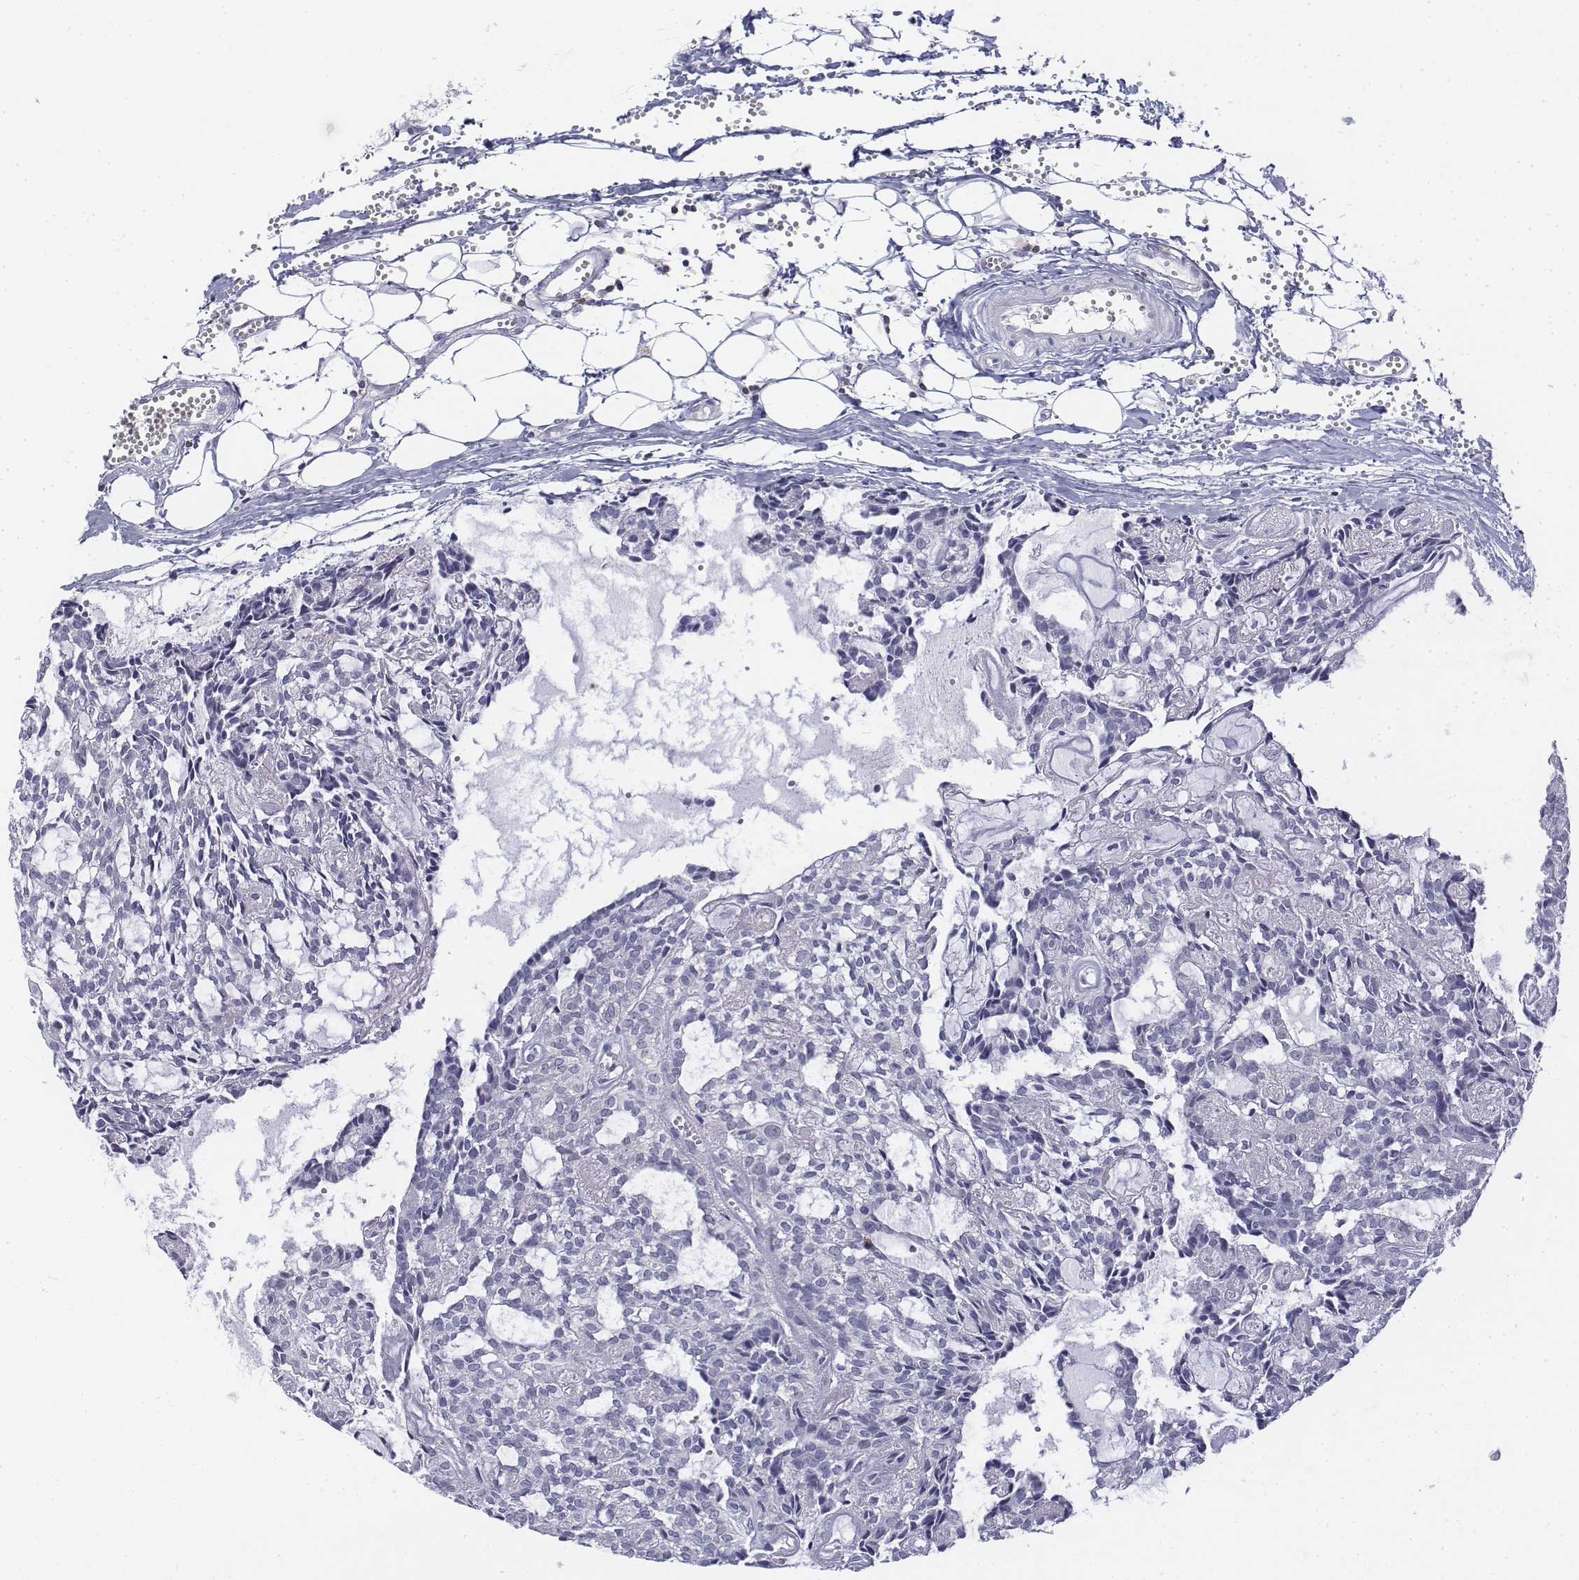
{"staining": {"intensity": "negative", "quantity": "none", "location": "none"}, "tissue": "head and neck cancer", "cell_type": "Tumor cells", "image_type": "cancer", "snomed": [{"axis": "morphology", "description": "Adenocarcinoma, NOS"}, {"axis": "topography", "description": "Head-Neck"}], "caption": "Protein analysis of head and neck cancer displays no significant positivity in tumor cells. Brightfield microscopy of immunohistochemistry stained with DAB (brown) and hematoxylin (blue), captured at high magnification.", "gene": "CD3E", "patient": {"sex": "female", "age": 62}}